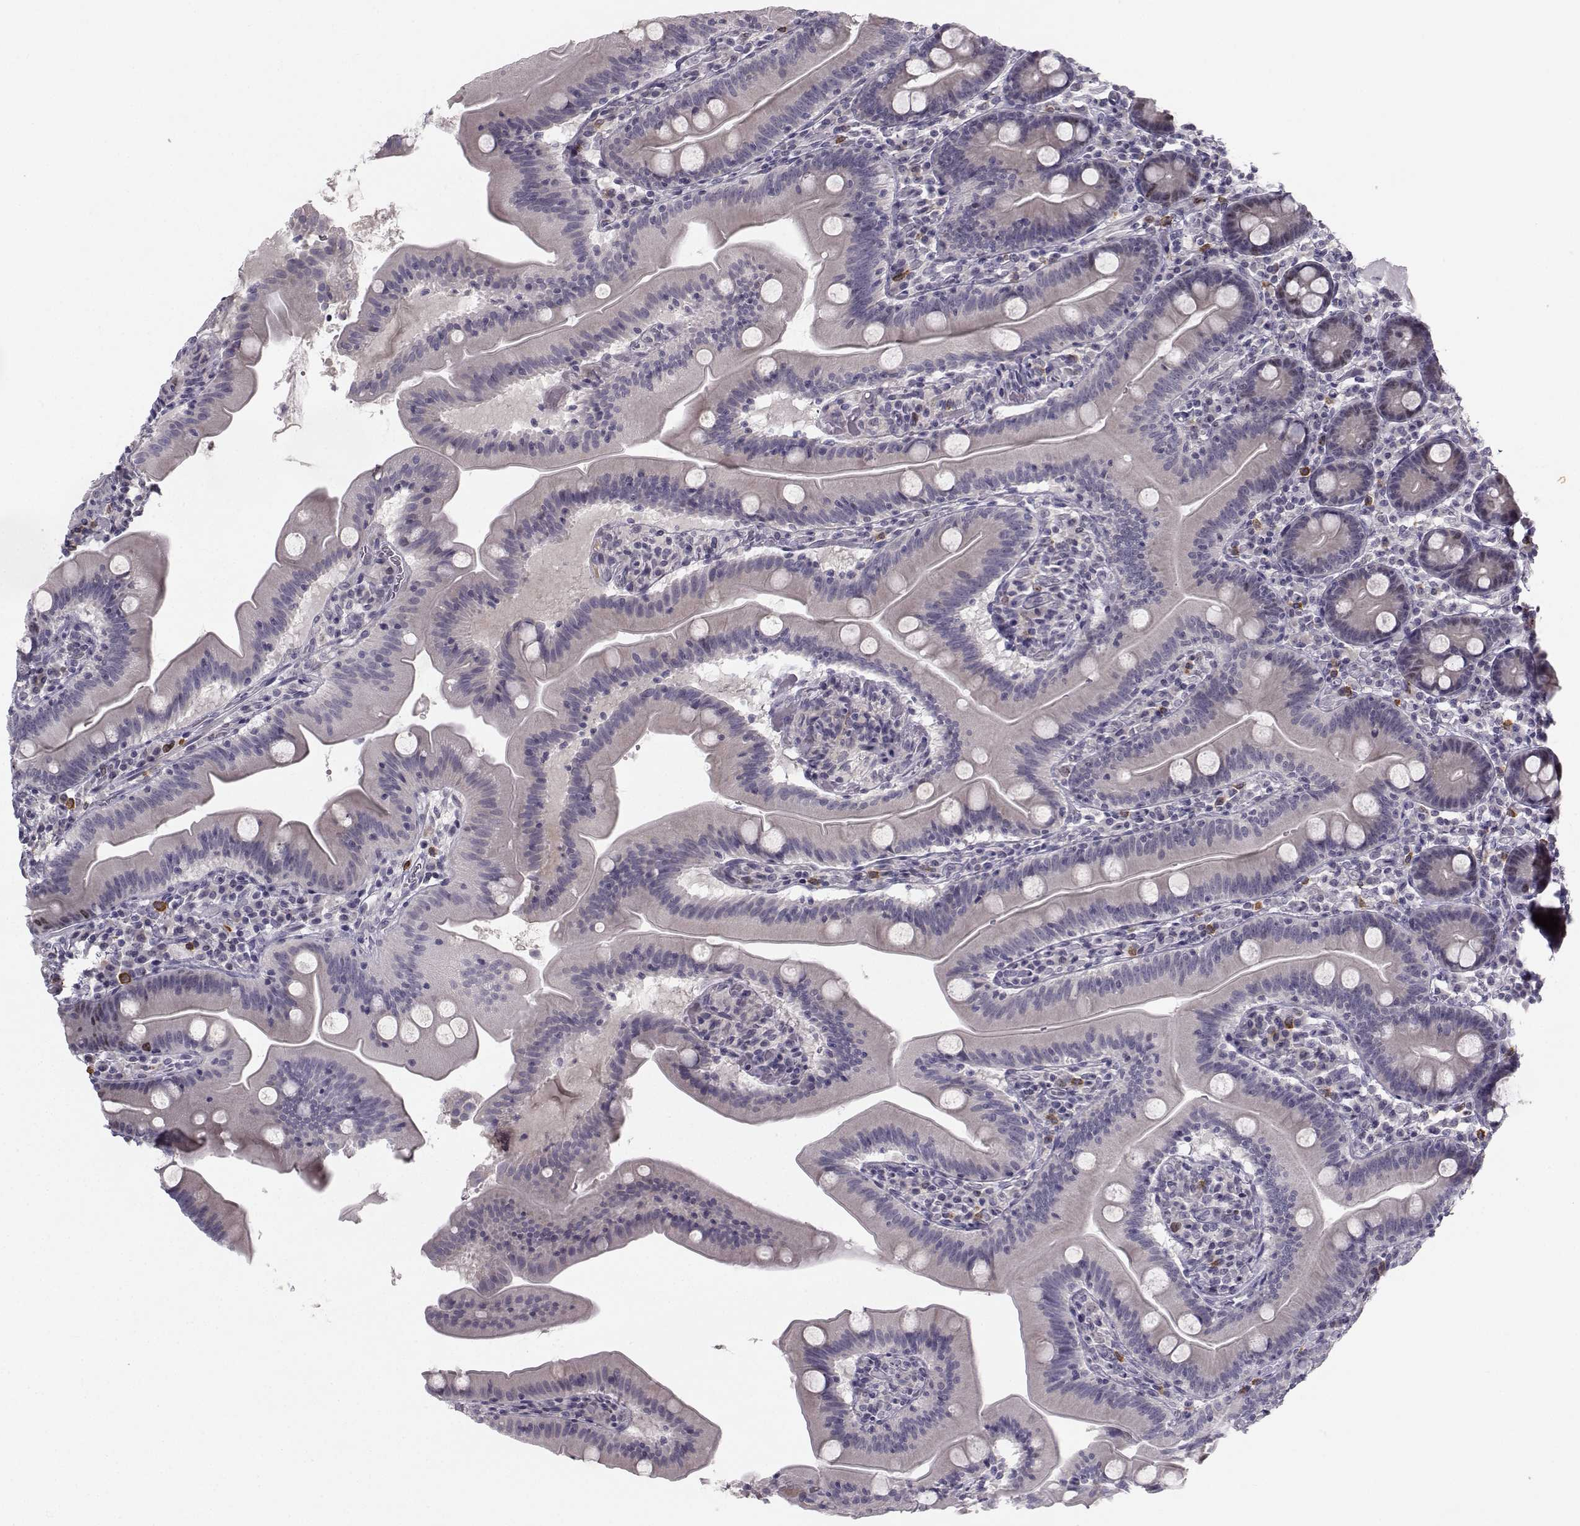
{"staining": {"intensity": "negative", "quantity": "none", "location": "none"}, "tissue": "small intestine", "cell_type": "Glandular cells", "image_type": "normal", "snomed": [{"axis": "morphology", "description": "Normal tissue, NOS"}, {"axis": "topography", "description": "Small intestine"}], "caption": "Protein analysis of benign small intestine exhibits no significant positivity in glandular cells.", "gene": "LRP8", "patient": {"sex": "male", "age": 37}}